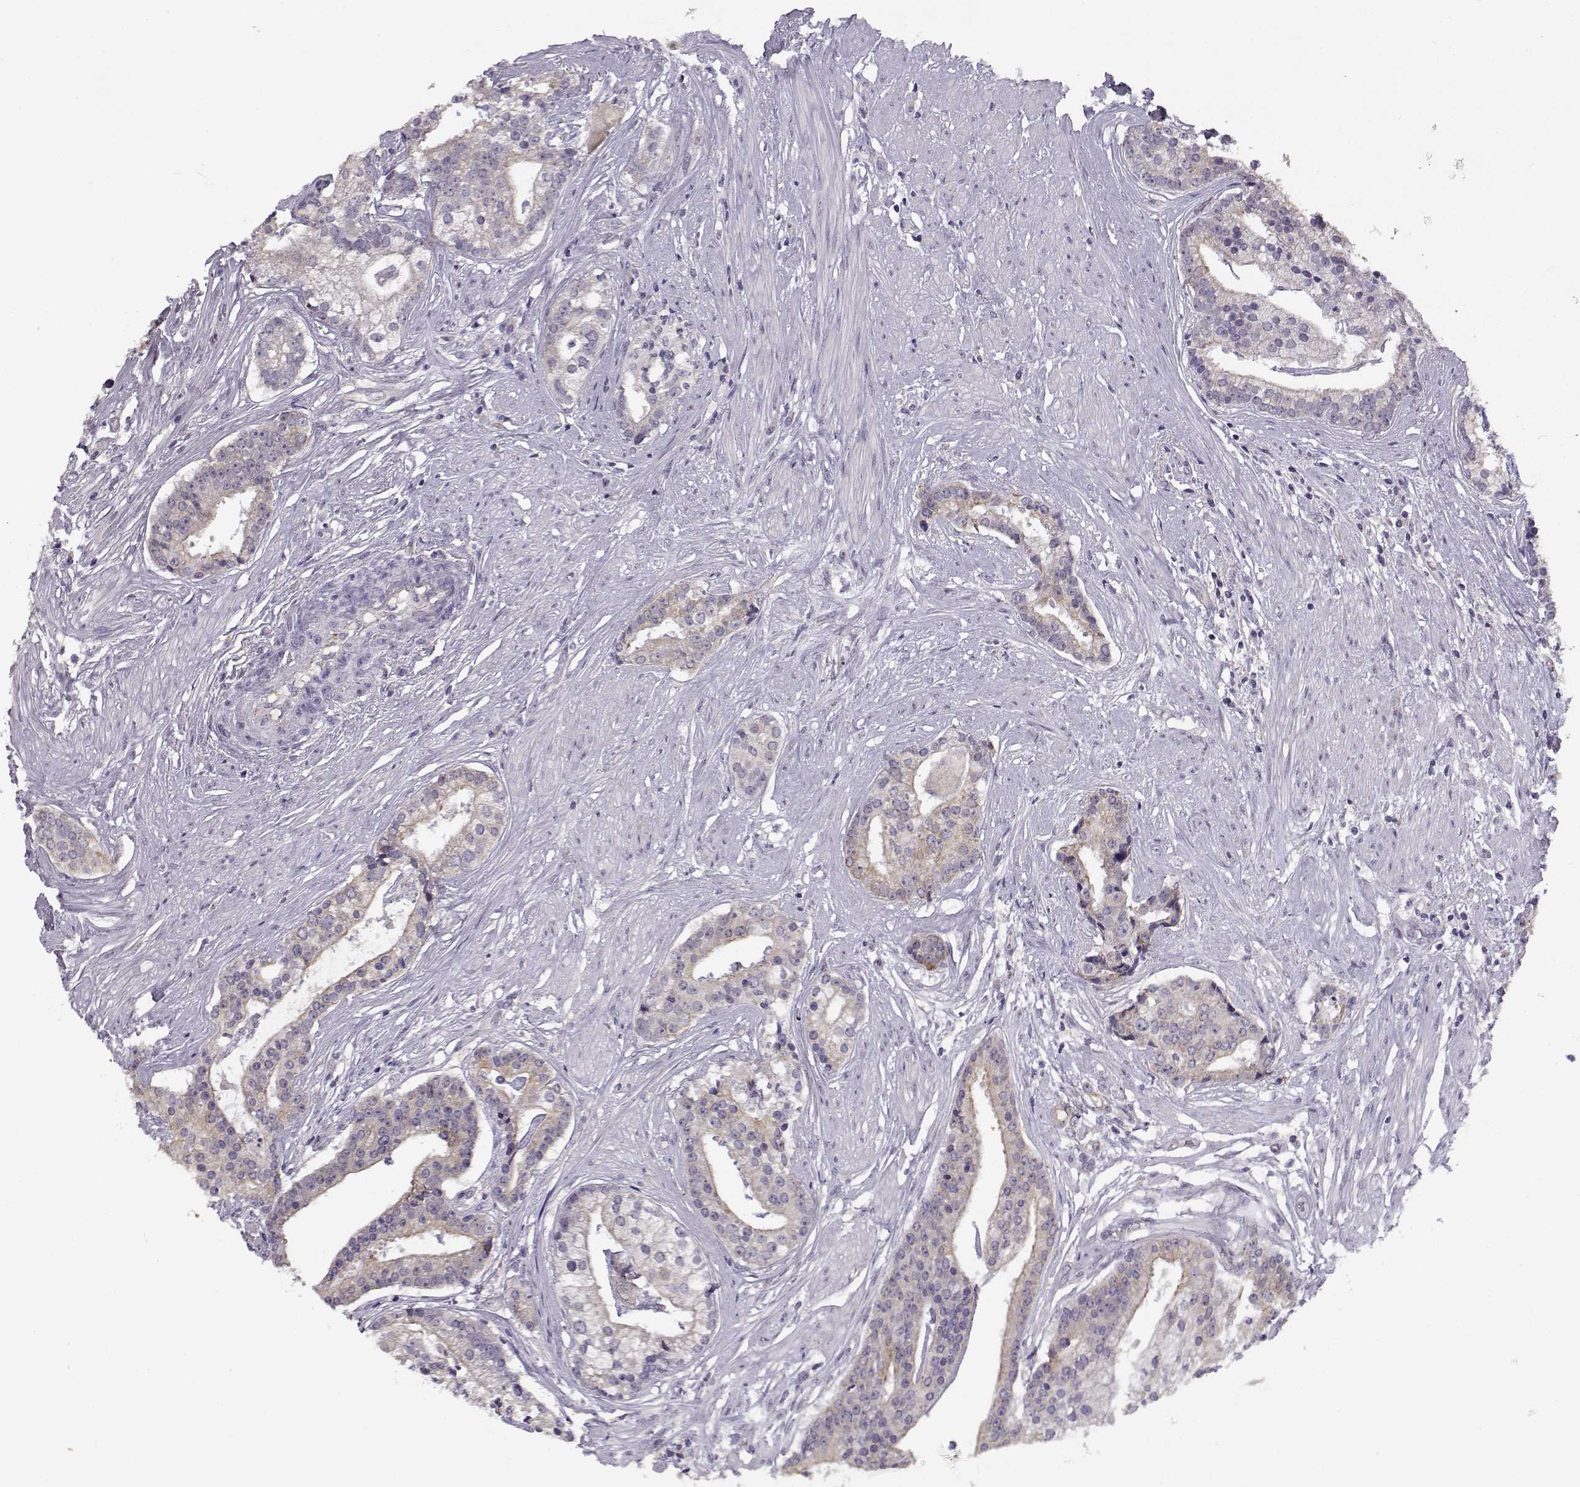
{"staining": {"intensity": "weak", "quantity": "<25%", "location": "cytoplasmic/membranous"}, "tissue": "prostate cancer", "cell_type": "Tumor cells", "image_type": "cancer", "snomed": [{"axis": "morphology", "description": "Adenocarcinoma, NOS"}, {"axis": "topography", "description": "Prostate and seminal vesicle, NOS"}, {"axis": "topography", "description": "Prostate"}], "caption": "A histopathology image of prostate adenocarcinoma stained for a protein displays no brown staining in tumor cells.", "gene": "TMEM145", "patient": {"sex": "male", "age": 44}}